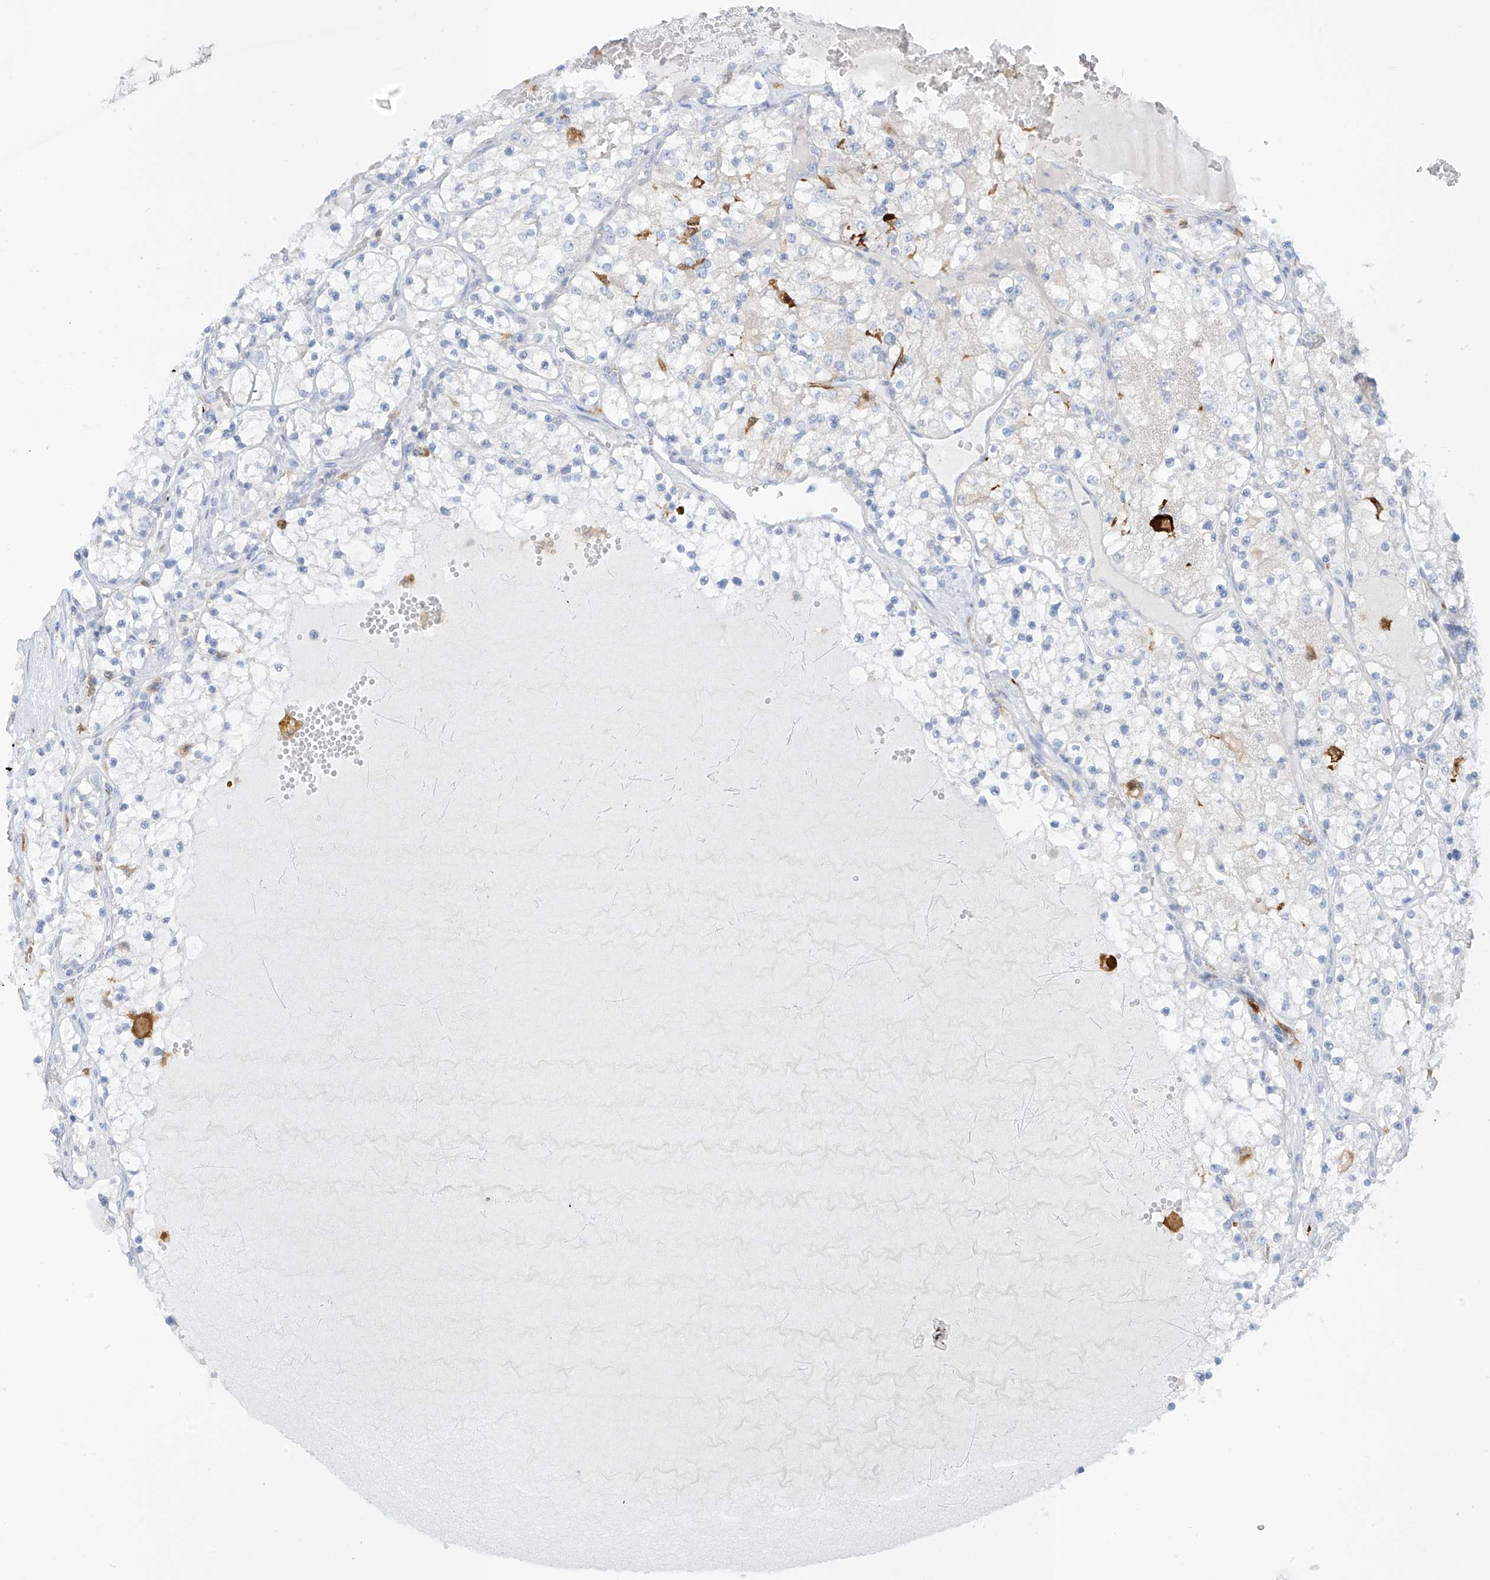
{"staining": {"intensity": "negative", "quantity": "none", "location": "none"}, "tissue": "renal cancer", "cell_type": "Tumor cells", "image_type": "cancer", "snomed": [{"axis": "morphology", "description": "Normal tissue, NOS"}, {"axis": "morphology", "description": "Adenocarcinoma, NOS"}, {"axis": "topography", "description": "Kidney"}], "caption": "This is a photomicrograph of immunohistochemistry staining of adenocarcinoma (renal), which shows no positivity in tumor cells.", "gene": "TRMT2B", "patient": {"sex": "male", "age": 68}}